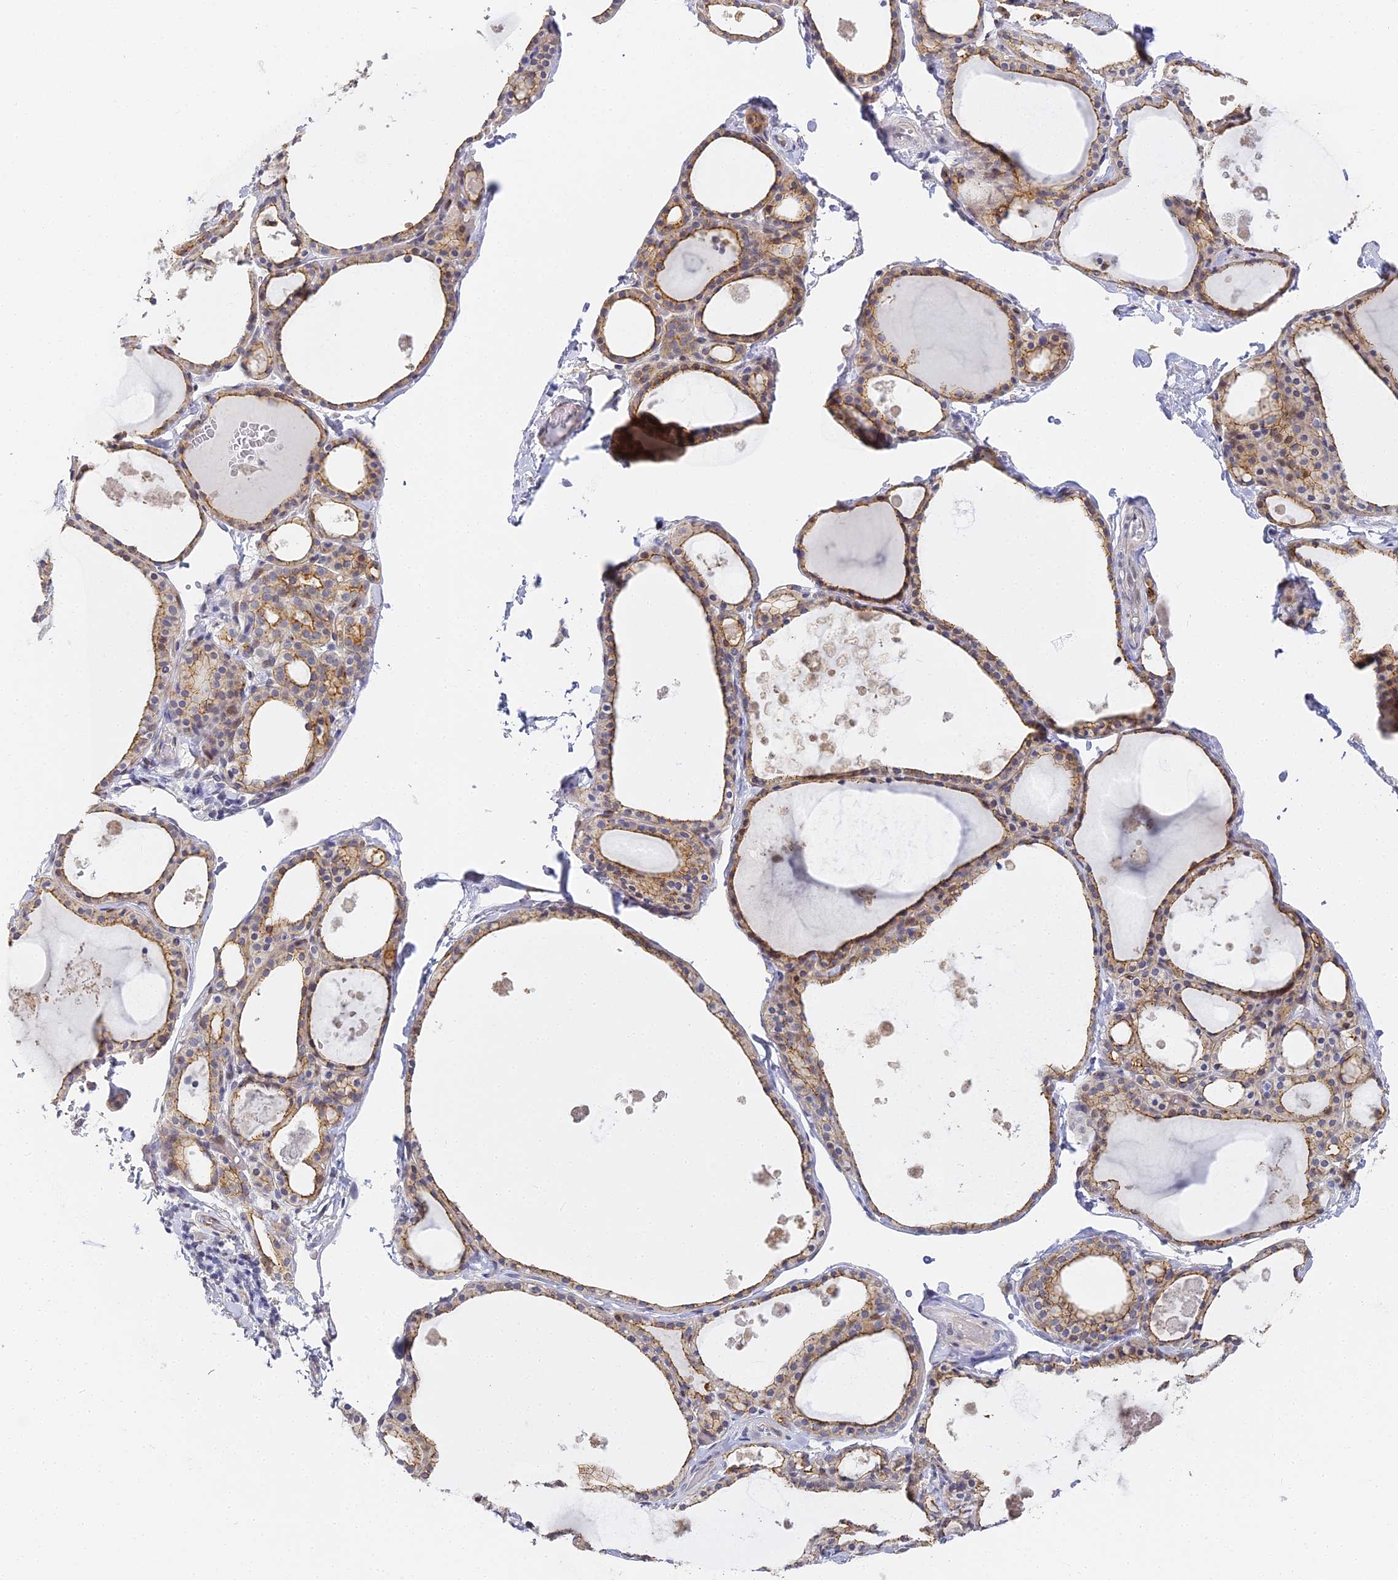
{"staining": {"intensity": "moderate", "quantity": ">75%", "location": "cytoplasmic/membranous"}, "tissue": "thyroid gland", "cell_type": "Glandular cells", "image_type": "normal", "snomed": [{"axis": "morphology", "description": "Normal tissue, NOS"}, {"axis": "topography", "description": "Thyroid gland"}], "caption": "An image showing moderate cytoplasmic/membranous expression in about >75% of glandular cells in normal thyroid gland, as visualized by brown immunohistochemical staining.", "gene": "GJA1", "patient": {"sex": "male", "age": 56}}